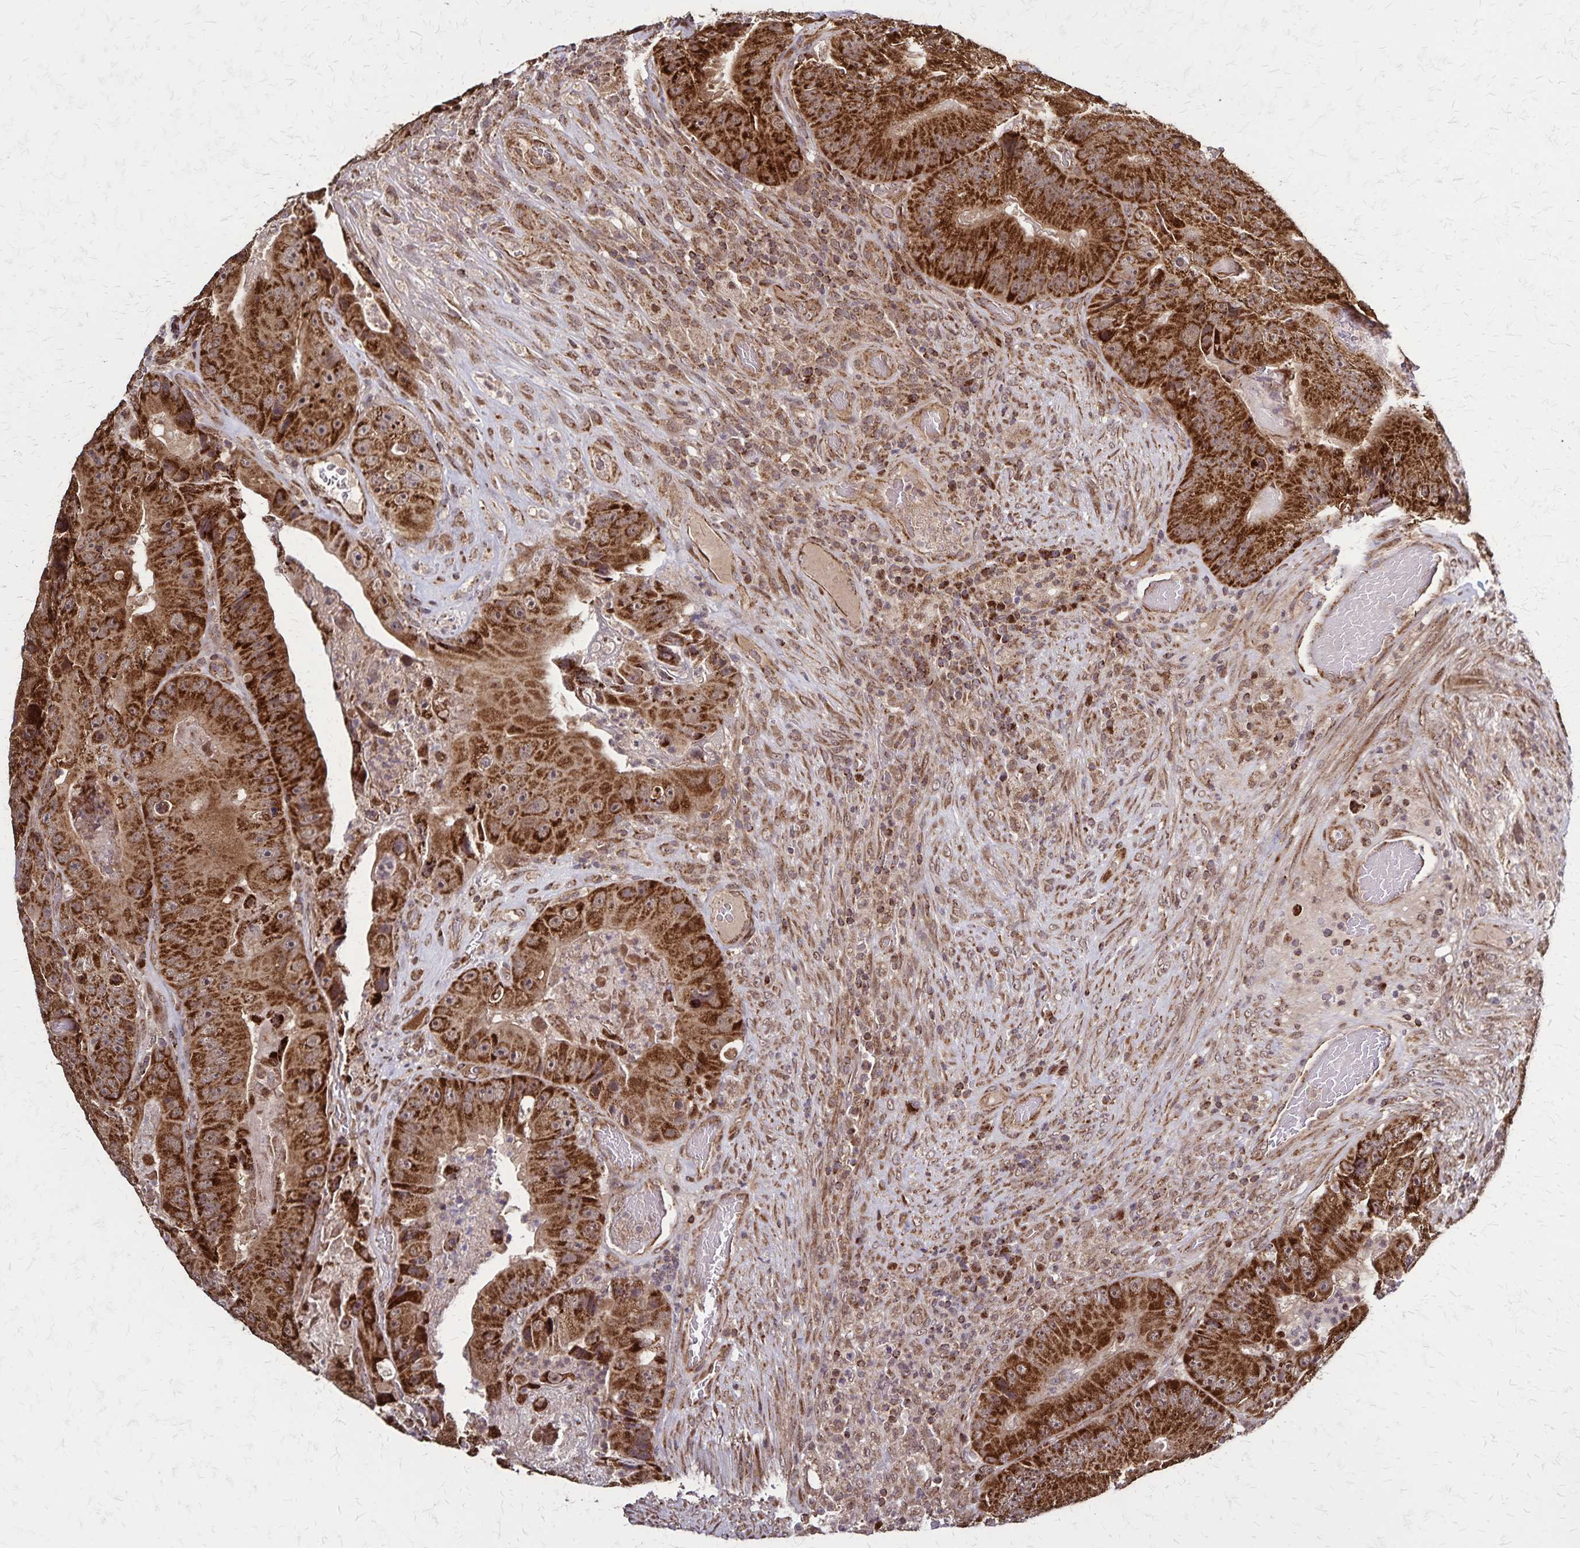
{"staining": {"intensity": "strong", "quantity": ">75%", "location": "cytoplasmic/membranous"}, "tissue": "colorectal cancer", "cell_type": "Tumor cells", "image_type": "cancer", "snomed": [{"axis": "morphology", "description": "Adenocarcinoma, NOS"}, {"axis": "topography", "description": "Colon"}], "caption": "There is high levels of strong cytoplasmic/membranous expression in tumor cells of adenocarcinoma (colorectal), as demonstrated by immunohistochemical staining (brown color).", "gene": "NFS1", "patient": {"sex": "female", "age": 86}}